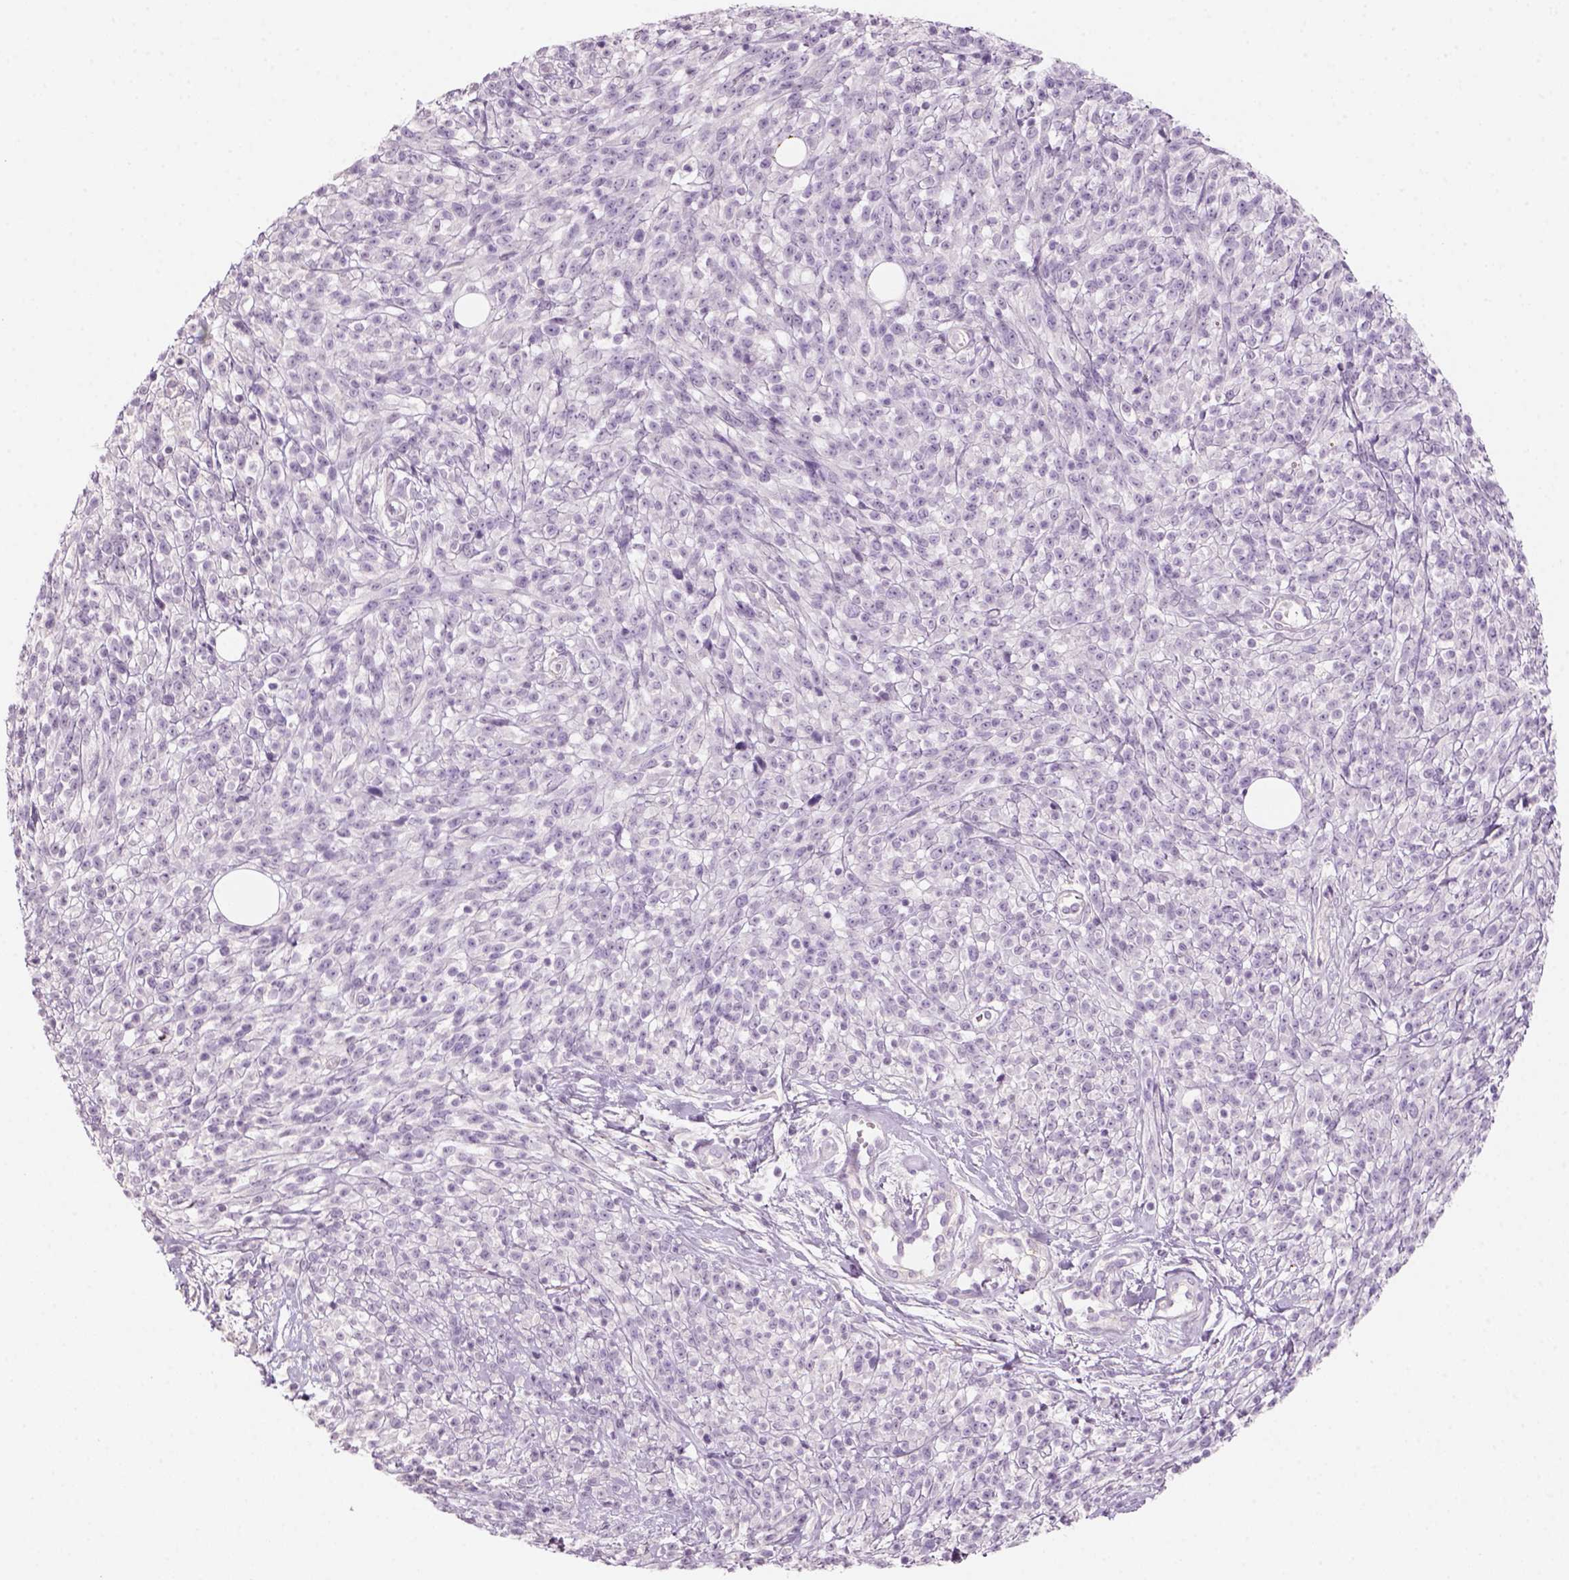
{"staining": {"intensity": "negative", "quantity": "none", "location": "none"}, "tissue": "melanoma", "cell_type": "Tumor cells", "image_type": "cancer", "snomed": [{"axis": "morphology", "description": "Malignant melanoma, NOS"}, {"axis": "topography", "description": "Skin"}, {"axis": "topography", "description": "Skin of trunk"}], "caption": "Immunohistochemical staining of human malignant melanoma shows no significant expression in tumor cells.", "gene": "KRT25", "patient": {"sex": "male", "age": 74}}